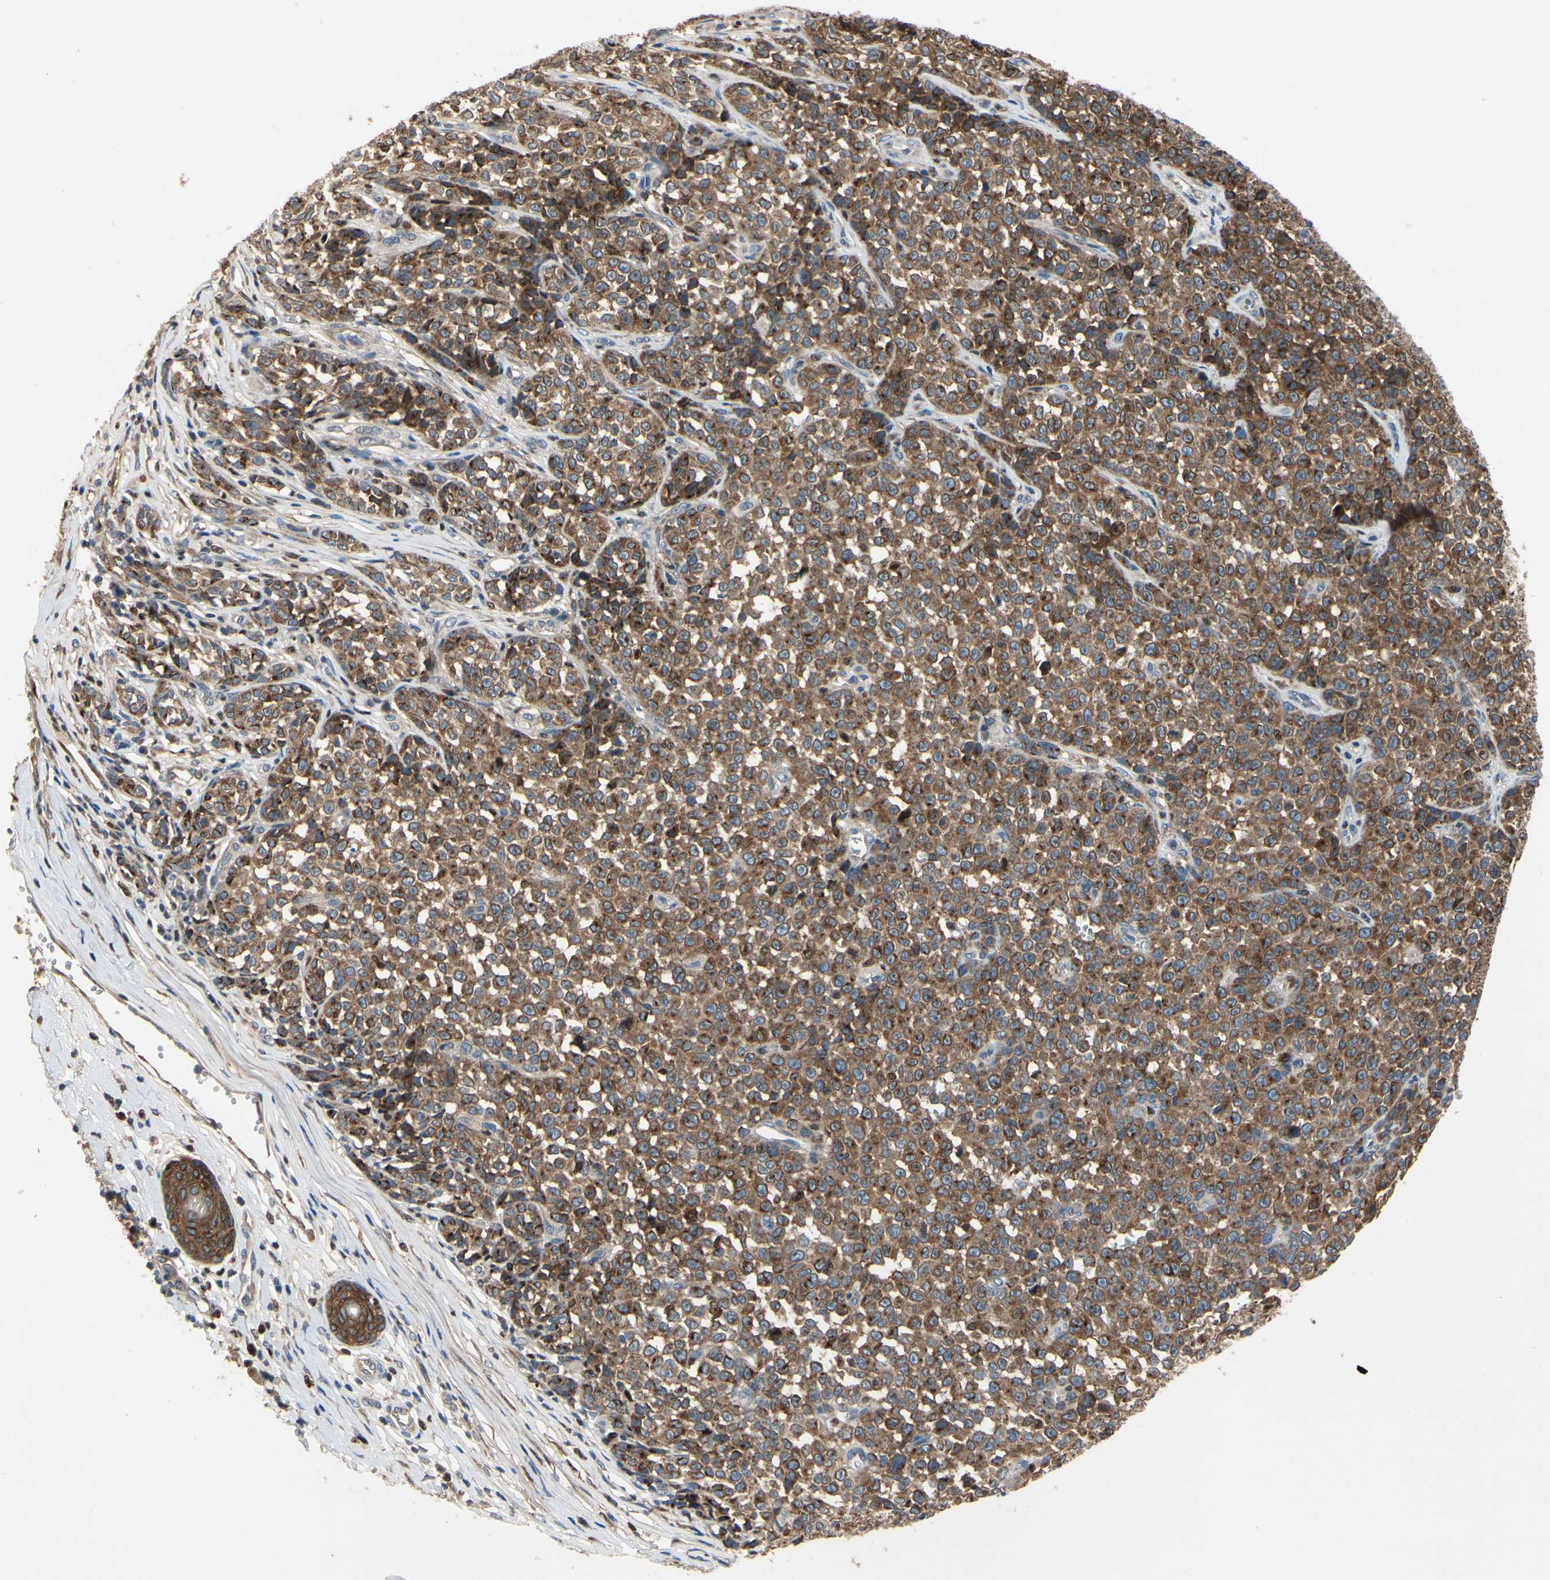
{"staining": {"intensity": "strong", "quantity": ">75%", "location": "cytoplasmic/membranous"}, "tissue": "melanoma", "cell_type": "Tumor cells", "image_type": "cancer", "snomed": [{"axis": "morphology", "description": "Malignant melanoma, NOS"}, {"axis": "topography", "description": "Skin"}], "caption": "Brown immunohistochemical staining in human melanoma demonstrates strong cytoplasmic/membranous expression in approximately >75% of tumor cells.", "gene": "CGREF1", "patient": {"sex": "female", "age": 82}}